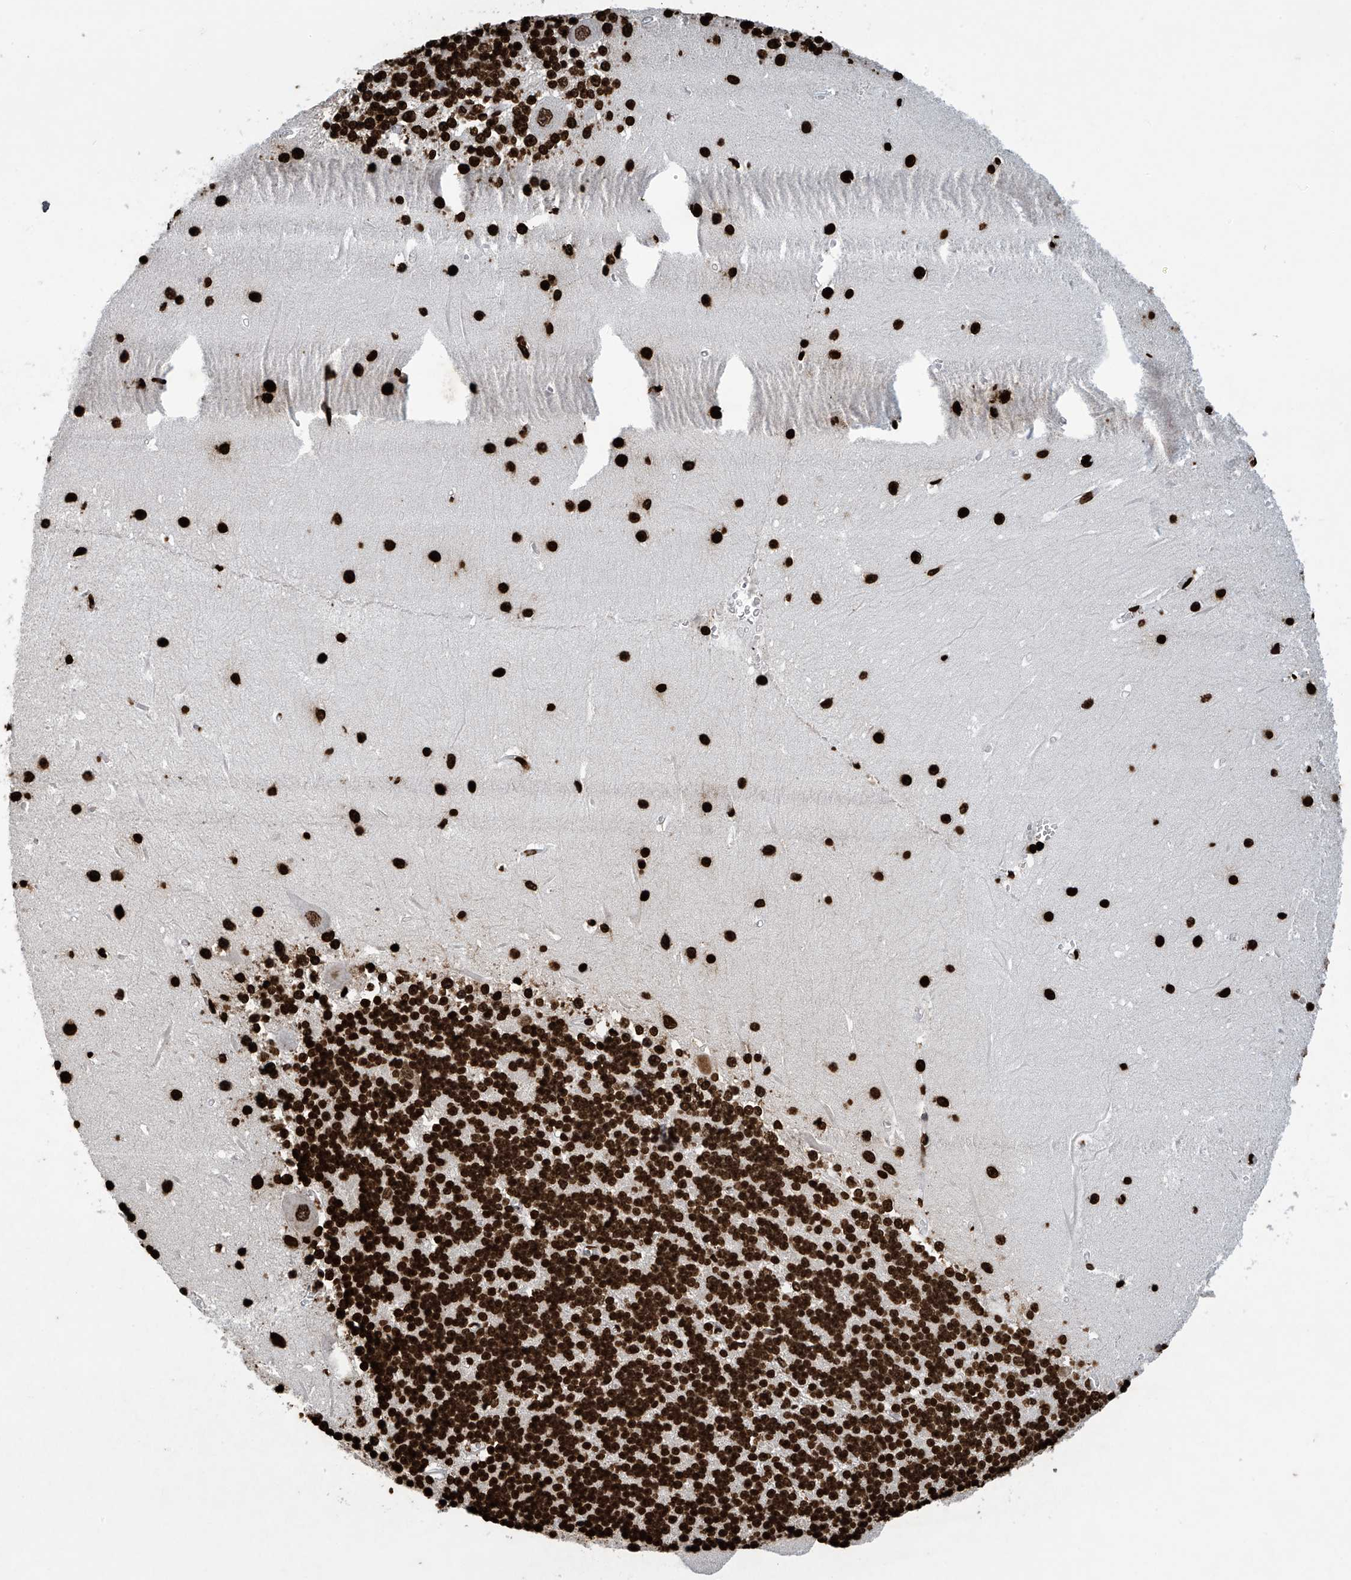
{"staining": {"intensity": "strong", "quantity": ">75%", "location": "nuclear"}, "tissue": "cerebellum", "cell_type": "Cells in granular layer", "image_type": "normal", "snomed": [{"axis": "morphology", "description": "Normal tissue, NOS"}, {"axis": "topography", "description": "Cerebellum"}], "caption": "Strong nuclear staining is seen in about >75% of cells in granular layer in normal cerebellum. (DAB IHC with brightfield microscopy, high magnification).", "gene": "H3", "patient": {"sex": "male", "age": 37}}